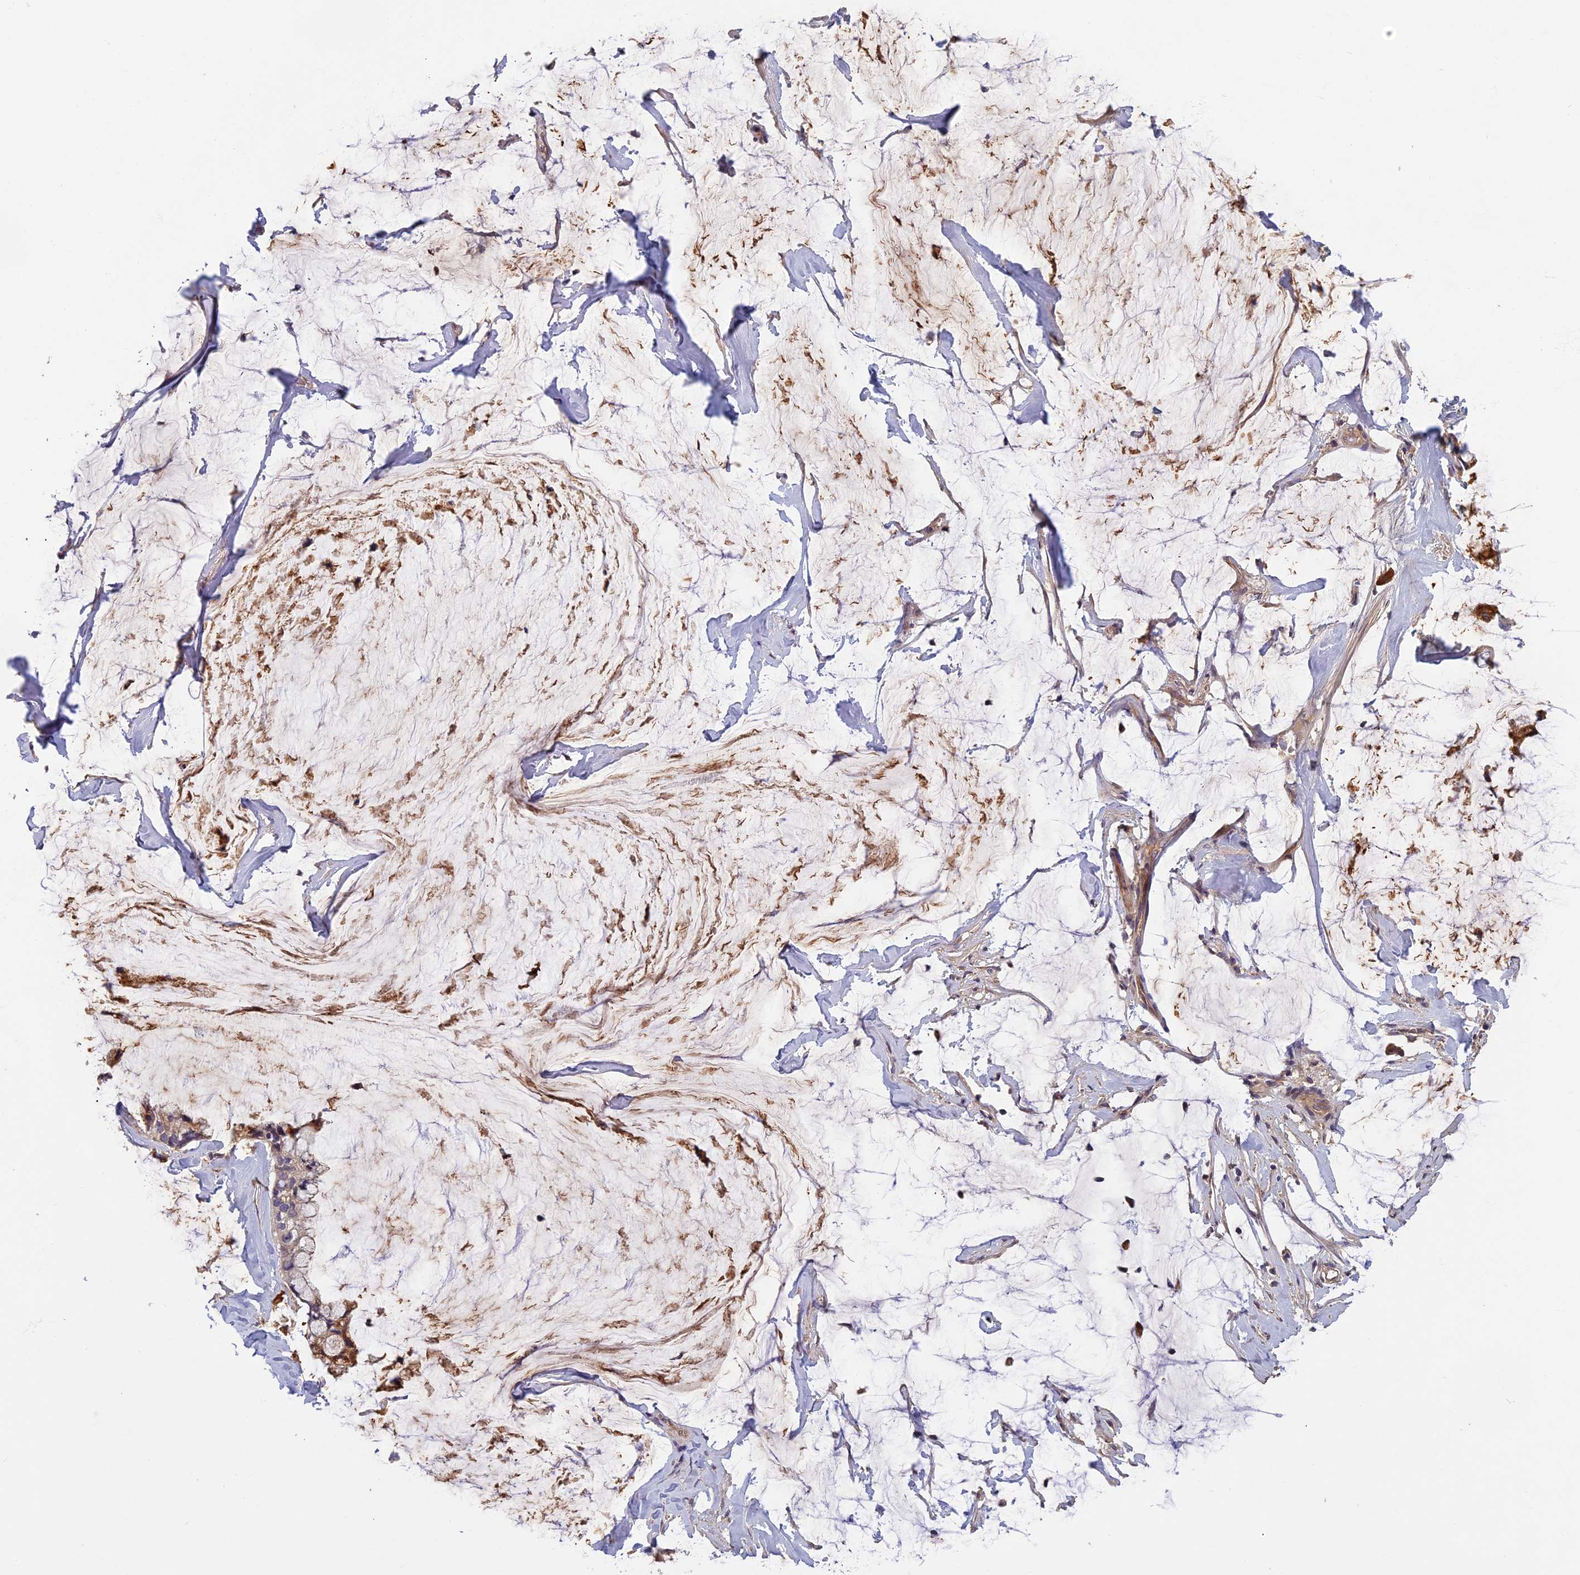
{"staining": {"intensity": "moderate", "quantity": "<25%", "location": "cytoplasmic/membranous"}, "tissue": "ovarian cancer", "cell_type": "Tumor cells", "image_type": "cancer", "snomed": [{"axis": "morphology", "description": "Cystadenocarcinoma, mucinous, NOS"}, {"axis": "topography", "description": "Ovary"}], "caption": "About <25% of tumor cells in human ovarian cancer (mucinous cystadenocarcinoma) show moderate cytoplasmic/membranous protein staining as visualized by brown immunohistochemical staining.", "gene": "AP4E1", "patient": {"sex": "female", "age": 39}}